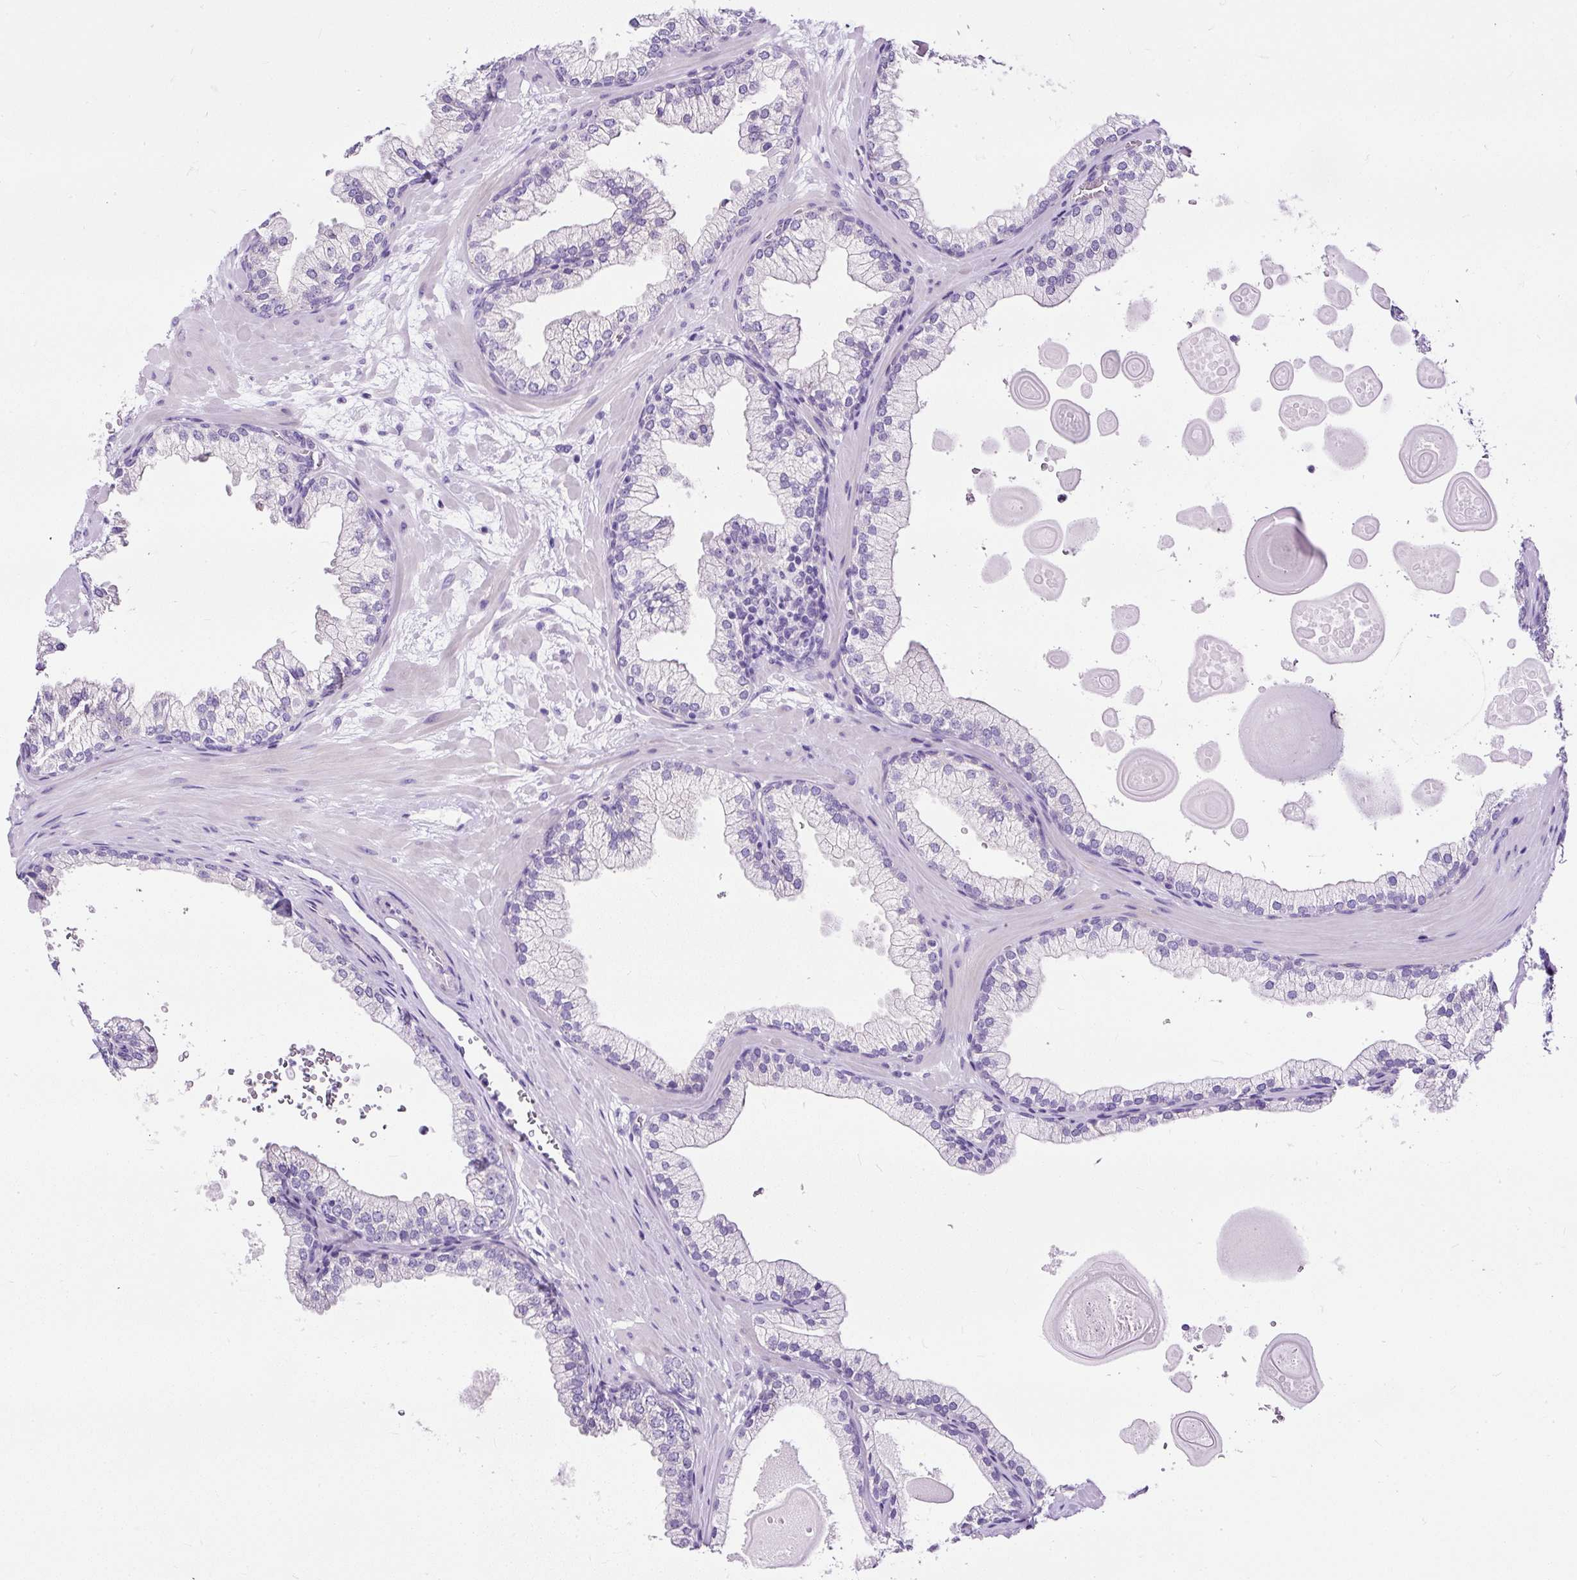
{"staining": {"intensity": "negative", "quantity": "none", "location": "none"}, "tissue": "prostate", "cell_type": "Glandular cells", "image_type": "normal", "snomed": [{"axis": "morphology", "description": "Normal tissue, NOS"}, {"axis": "topography", "description": "Prostate"}, {"axis": "topography", "description": "Peripheral nerve tissue"}], "caption": "Photomicrograph shows no significant protein expression in glandular cells of normal prostate. (Immunohistochemistry (ihc), brightfield microscopy, high magnification).", "gene": "STOX2", "patient": {"sex": "male", "age": 61}}